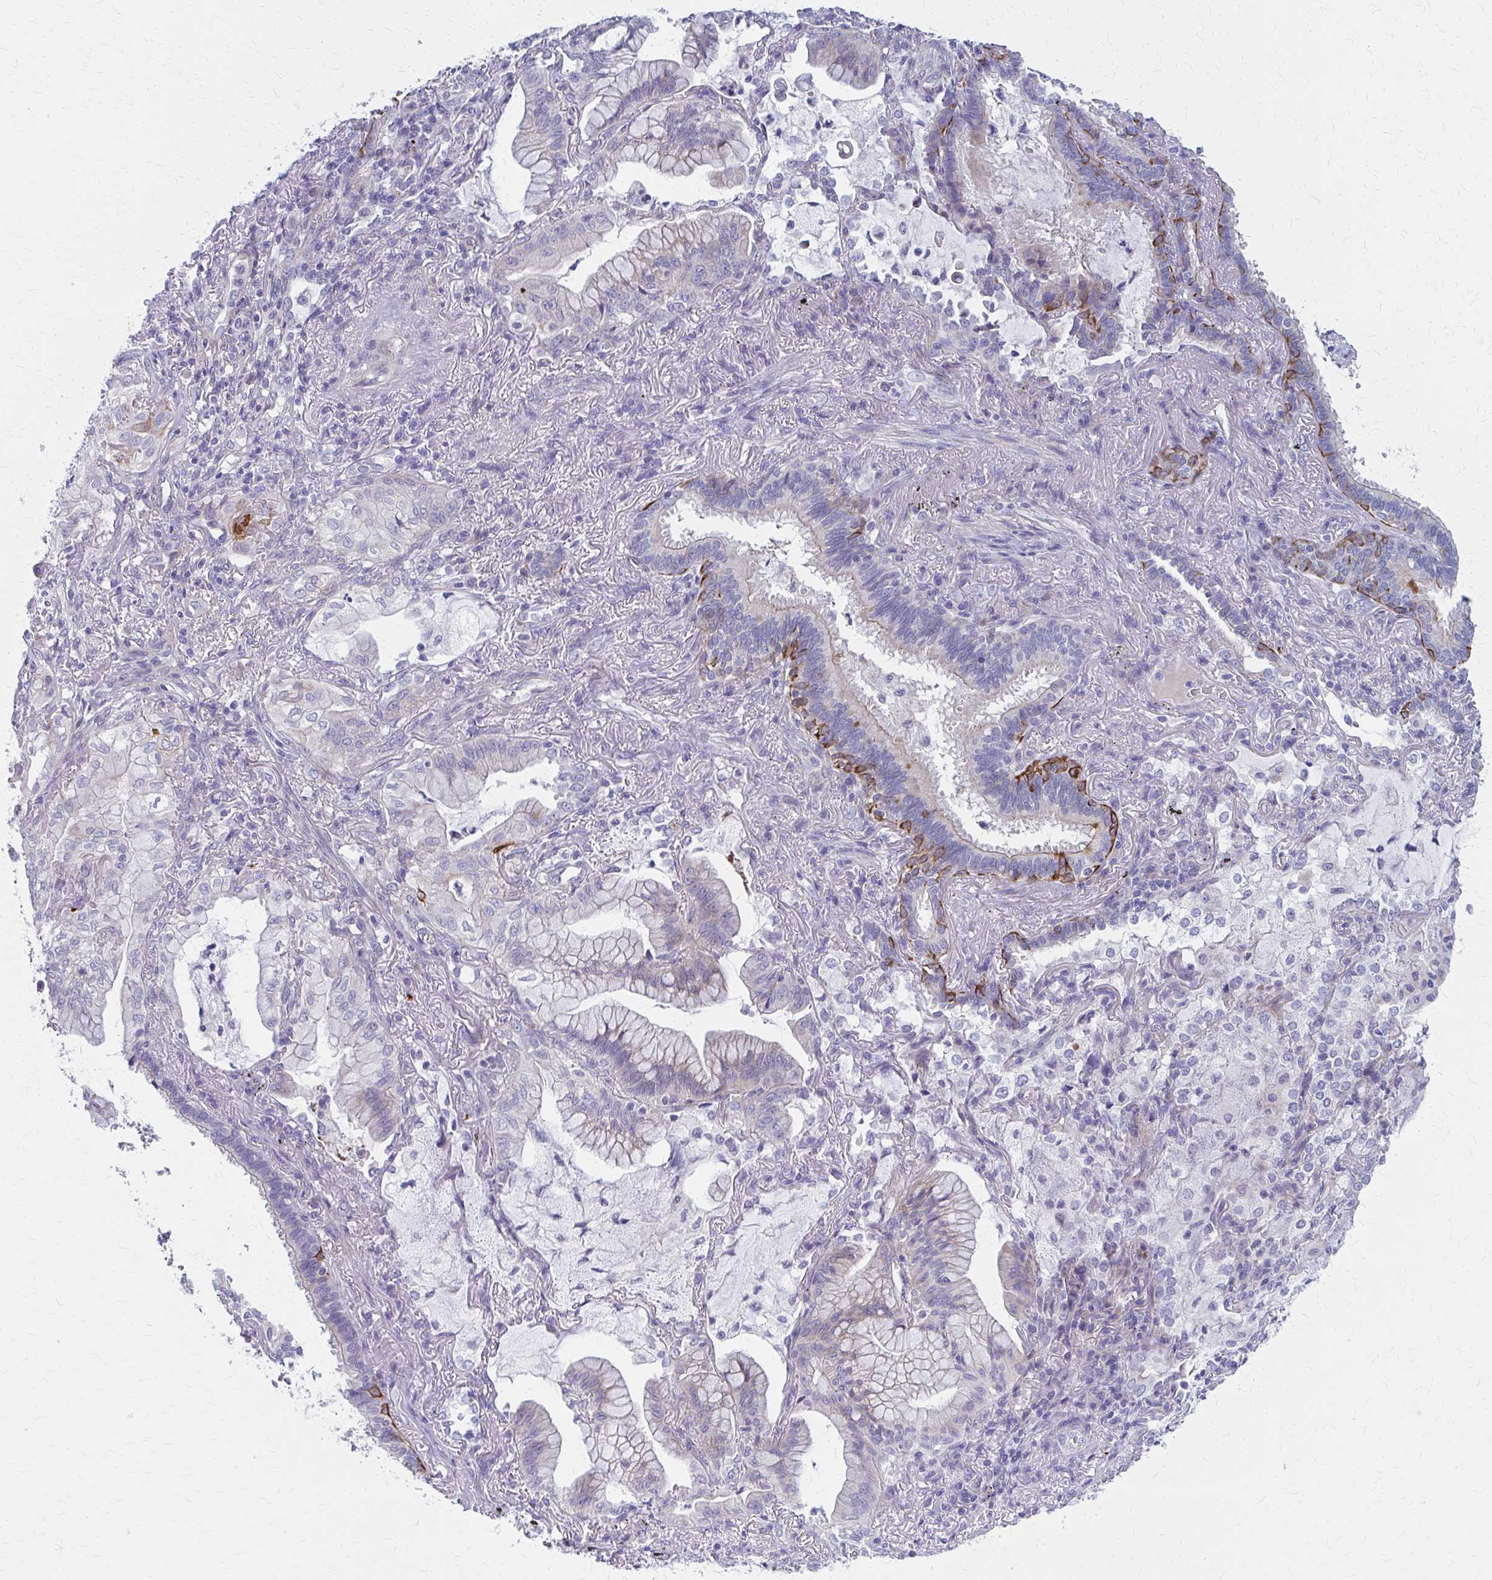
{"staining": {"intensity": "negative", "quantity": "none", "location": "none"}, "tissue": "lung cancer", "cell_type": "Tumor cells", "image_type": "cancer", "snomed": [{"axis": "morphology", "description": "Adenocarcinoma, NOS"}, {"axis": "topography", "description": "Lung"}], "caption": "Immunohistochemistry (IHC) of lung adenocarcinoma demonstrates no staining in tumor cells.", "gene": "GLYATL2", "patient": {"sex": "male", "age": 77}}